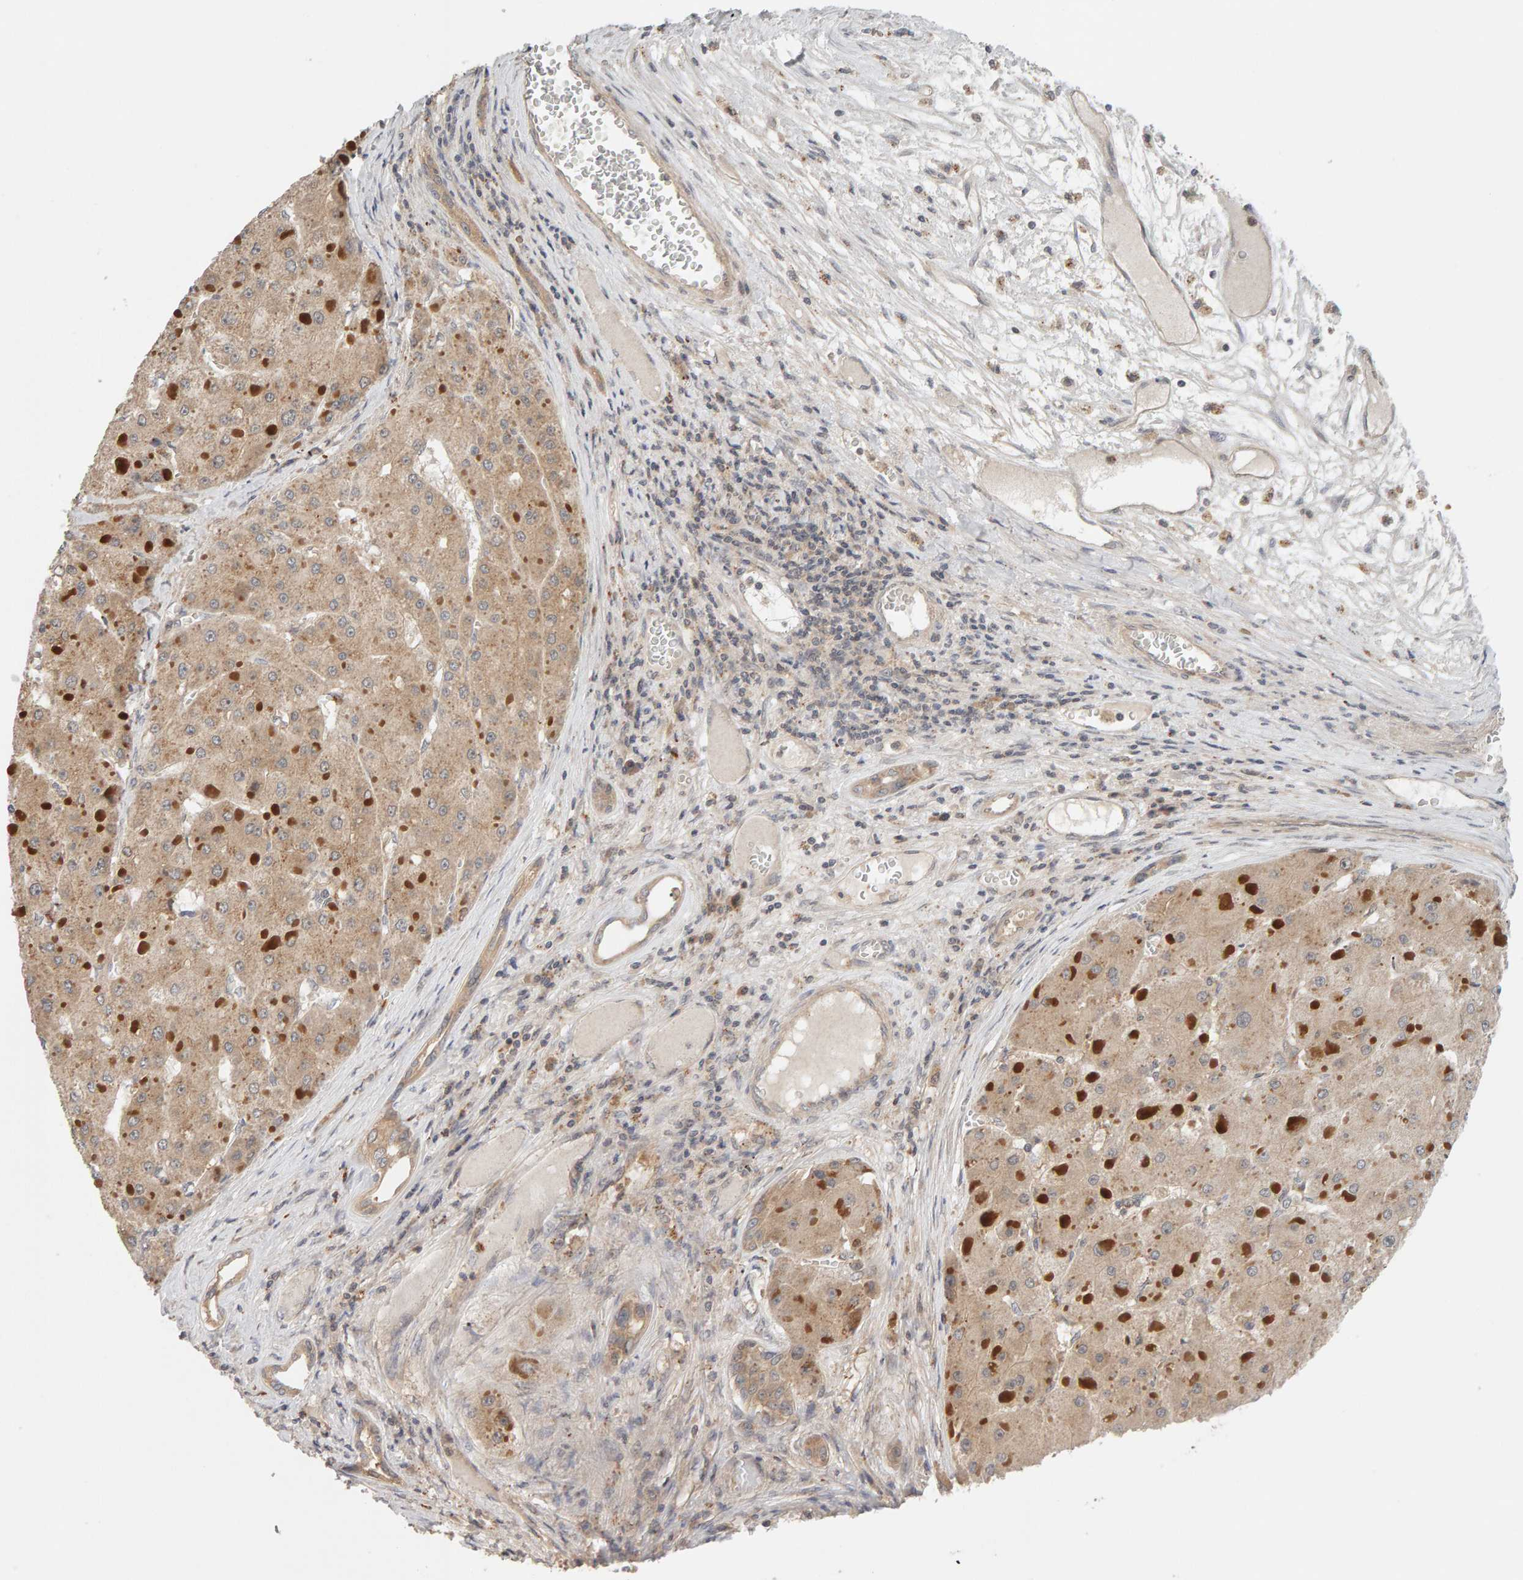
{"staining": {"intensity": "moderate", "quantity": ">75%", "location": "cytoplasmic/membranous"}, "tissue": "liver cancer", "cell_type": "Tumor cells", "image_type": "cancer", "snomed": [{"axis": "morphology", "description": "Carcinoma, Hepatocellular, NOS"}, {"axis": "topography", "description": "Liver"}], "caption": "This is a histology image of immunohistochemistry (IHC) staining of hepatocellular carcinoma (liver), which shows moderate staining in the cytoplasmic/membranous of tumor cells.", "gene": "DNAJC7", "patient": {"sex": "female", "age": 73}}